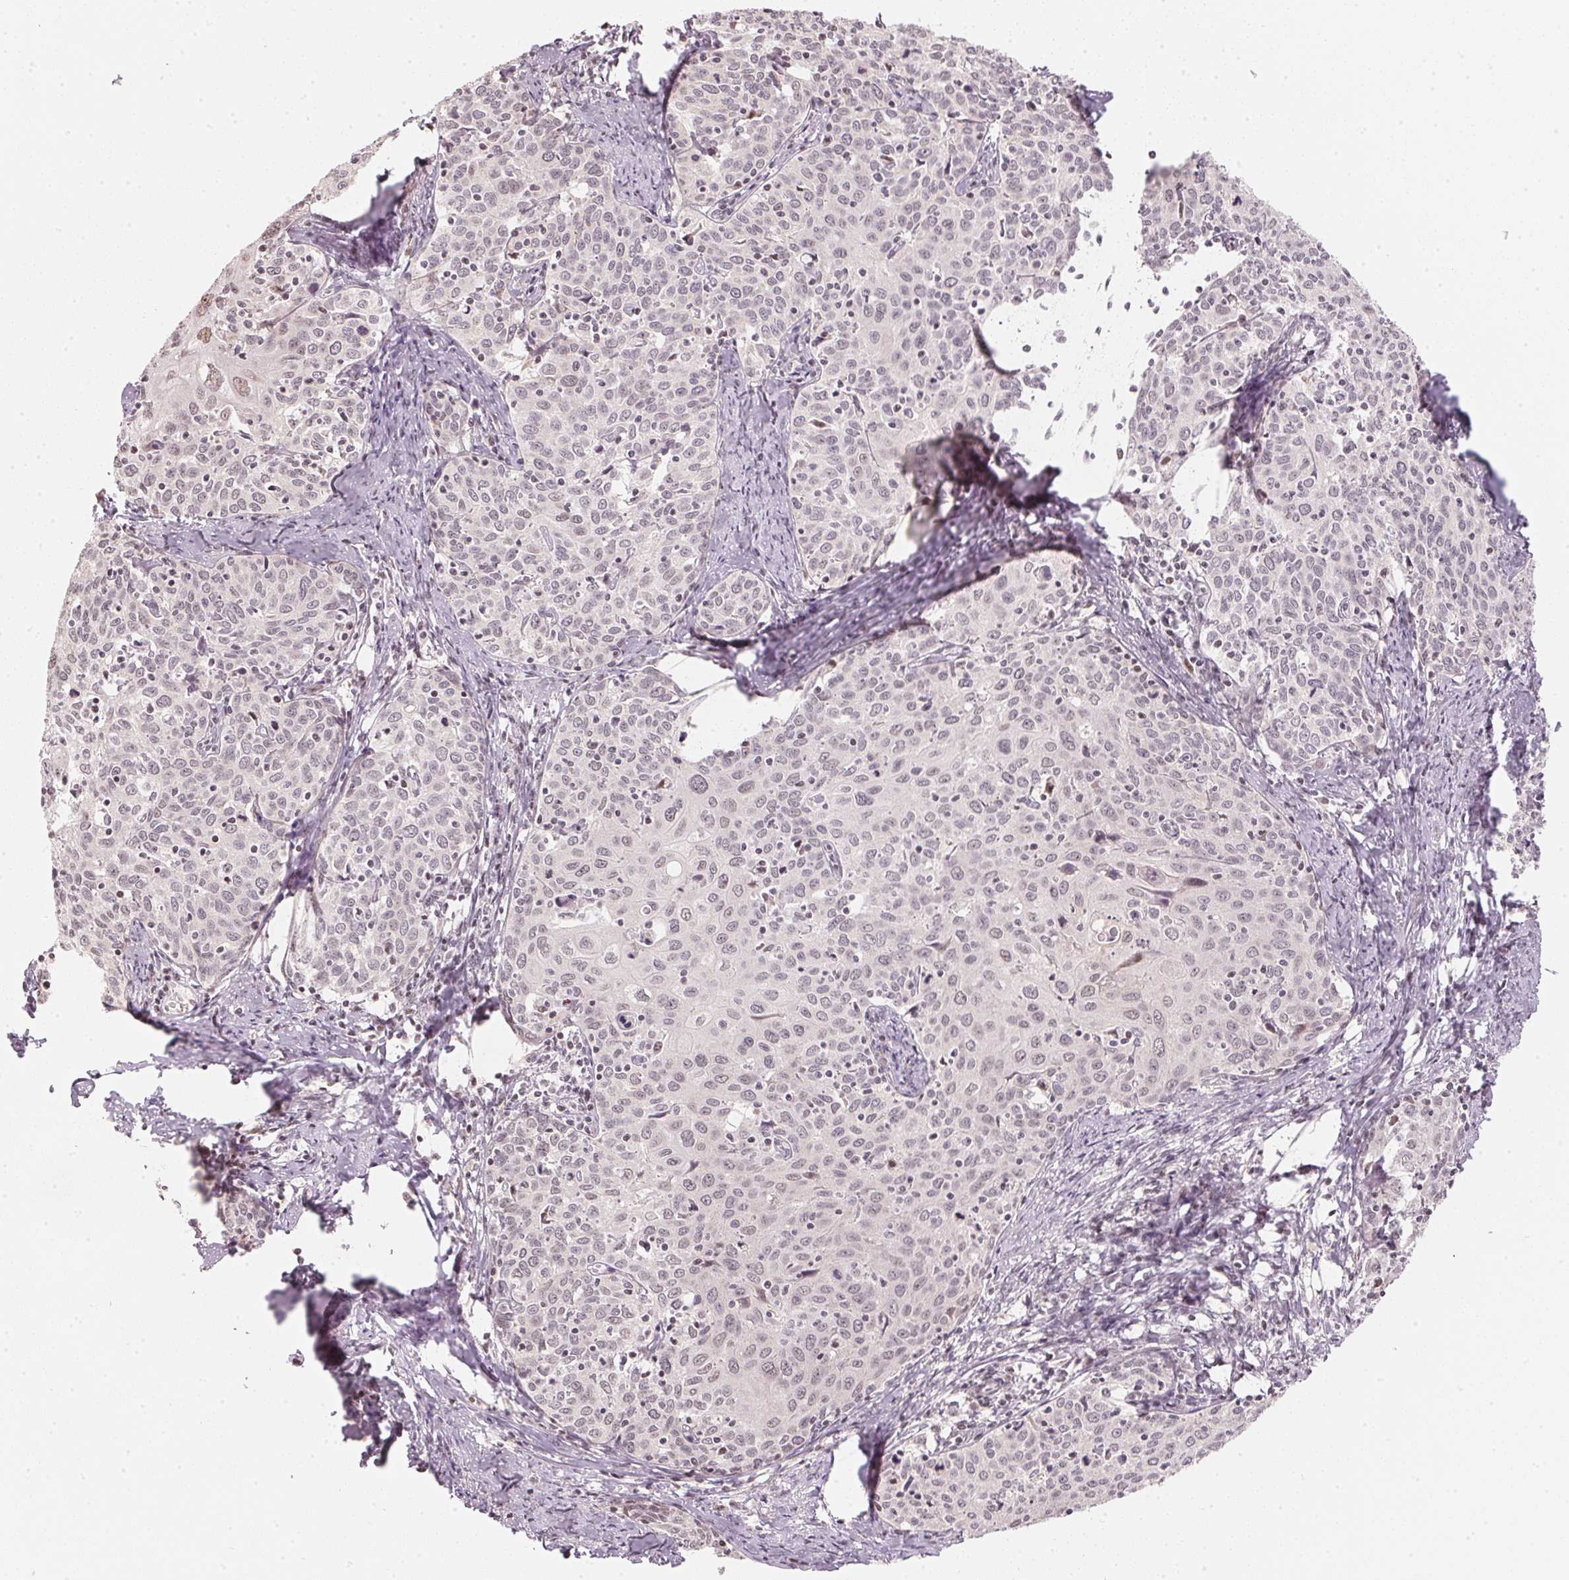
{"staining": {"intensity": "negative", "quantity": "none", "location": "none"}, "tissue": "cervical cancer", "cell_type": "Tumor cells", "image_type": "cancer", "snomed": [{"axis": "morphology", "description": "Squamous cell carcinoma, NOS"}, {"axis": "topography", "description": "Cervix"}], "caption": "The histopathology image demonstrates no significant staining in tumor cells of cervical cancer.", "gene": "KAT6A", "patient": {"sex": "female", "age": 62}}